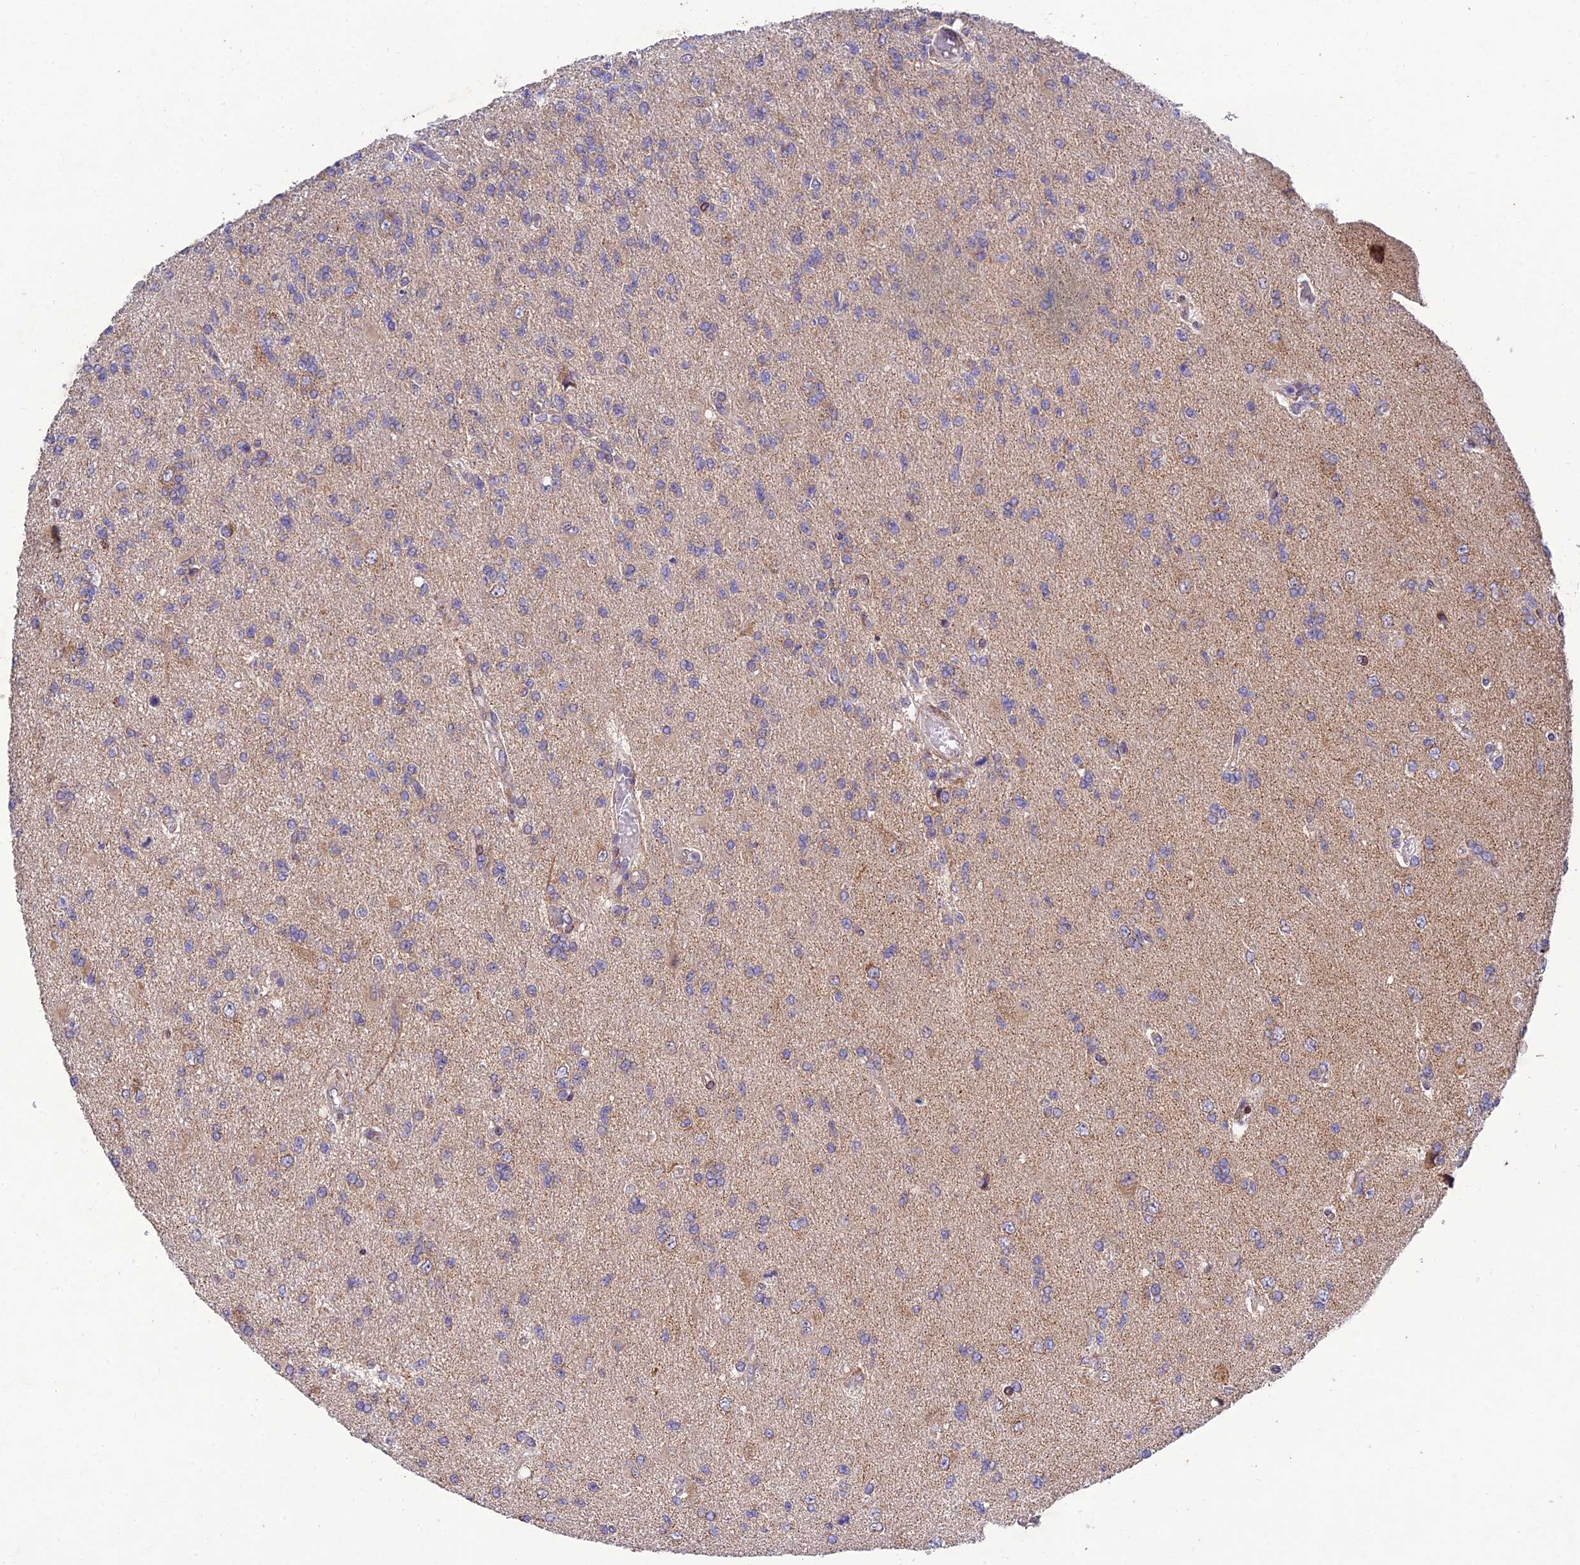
{"staining": {"intensity": "negative", "quantity": "none", "location": "none"}, "tissue": "glioma", "cell_type": "Tumor cells", "image_type": "cancer", "snomed": [{"axis": "morphology", "description": "Glioma, malignant, High grade"}, {"axis": "topography", "description": "Brain"}], "caption": "This is an immunohistochemistry (IHC) image of malignant glioma (high-grade). There is no positivity in tumor cells.", "gene": "MGAT2", "patient": {"sex": "male", "age": 56}}